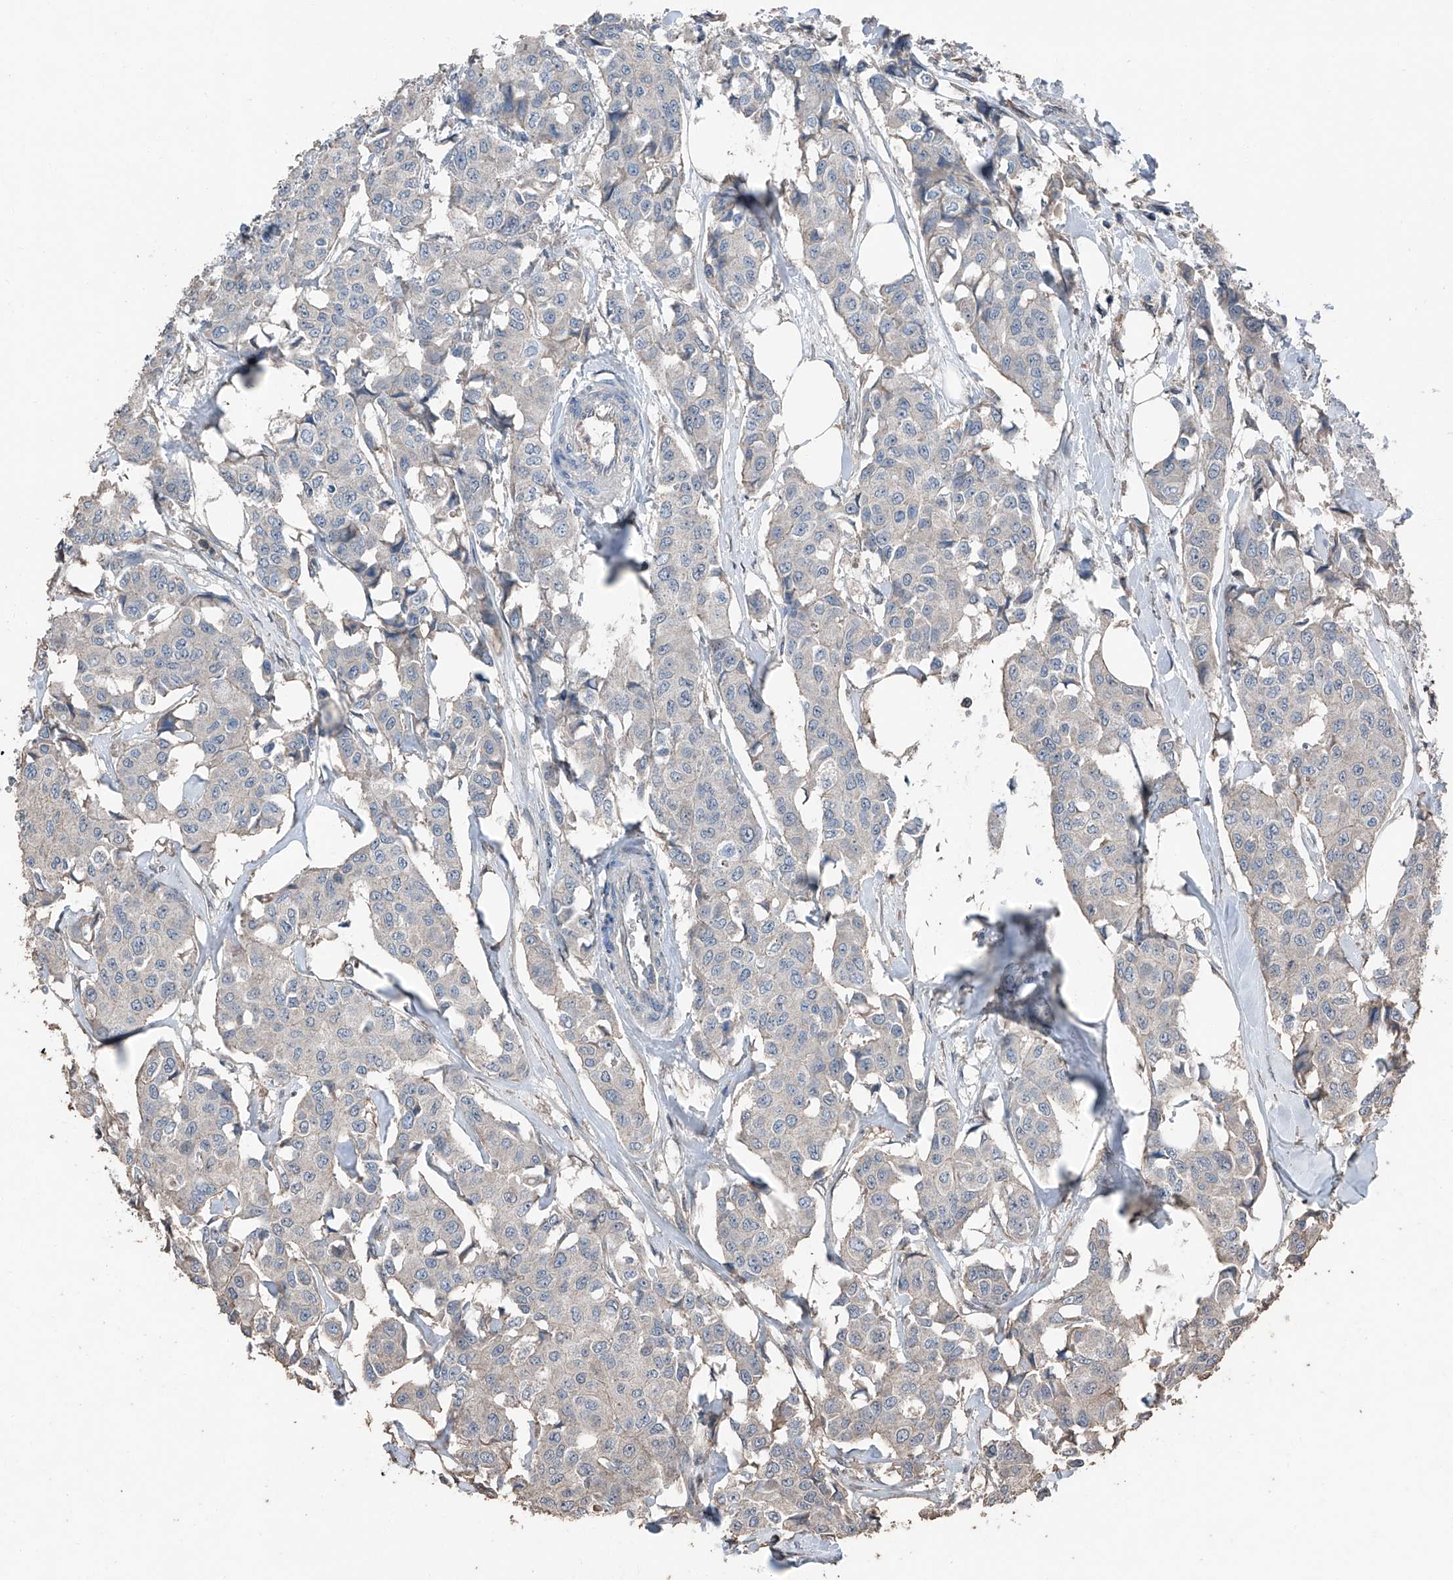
{"staining": {"intensity": "negative", "quantity": "none", "location": "none"}, "tissue": "breast cancer", "cell_type": "Tumor cells", "image_type": "cancer", "snomed": [{"axis": "morphology", "description": "Duct carcinoma"}, {"axis": "topography", "description": "Breast"}], "caption": "There is no significant expression in tumor cells of breast cancer.", "gene": "MAMLD1", "patient": {"sex": "female", "age": 80}}